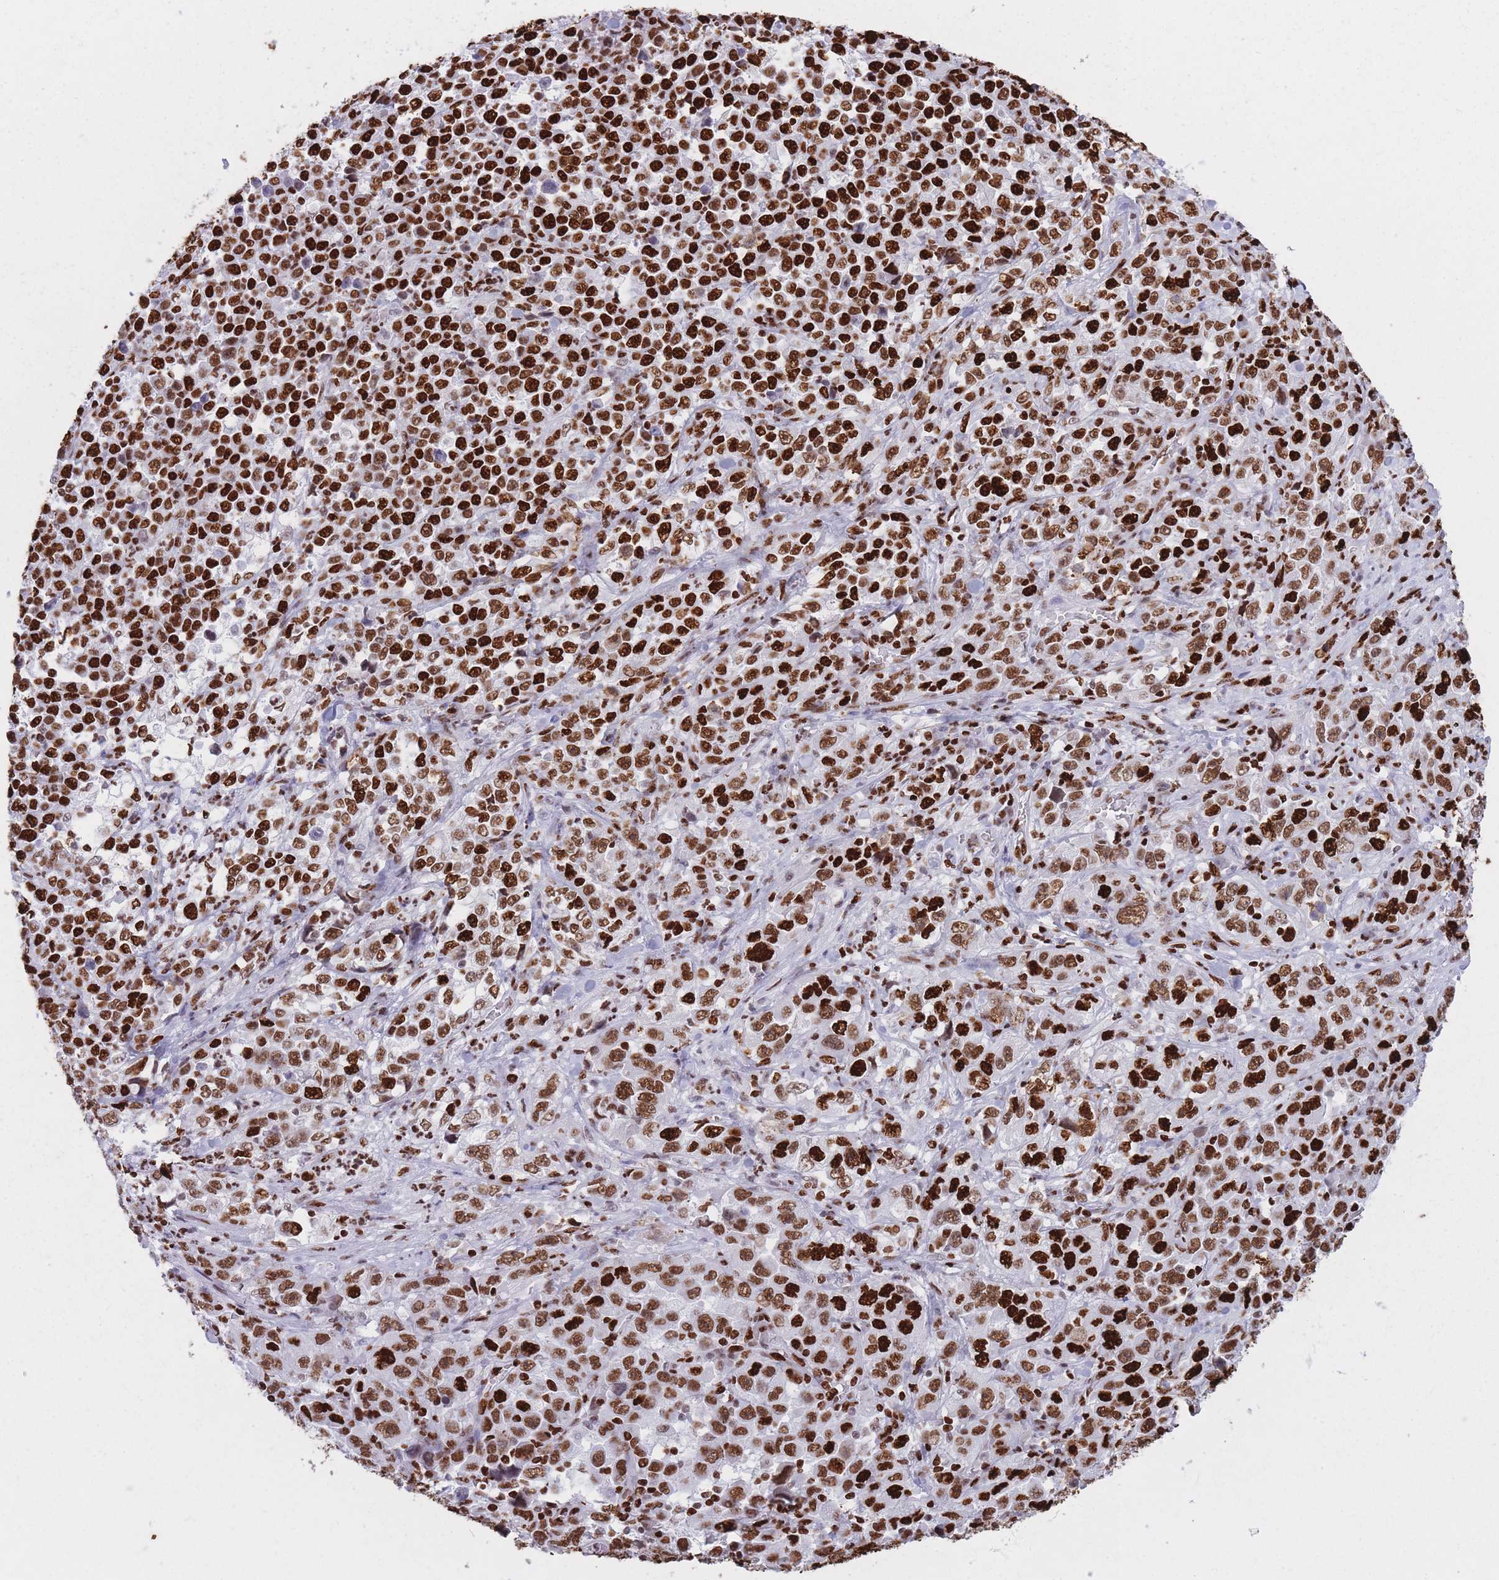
{"staining": {"intensity": "strong", "quantity": ">75%", "location": "nuclear"}, "tissue": "stomach cancer", "cell_type": "Tumor cells", "image_type": "cancer", "snomed": [{"axis": "morphology", "description": "Normal tissue, NOS"}, {"axis": "morphology", "description": "Adenocarcinoma, NOS"}, {"axis": "topography", "description": "Stomach, upper"}, {"axis": "topography", "description": "Stomach"}], "caption": "Human adenocarcinoma (stomach) stained for a protein (brown) reveals strong nuclear positive positivity in about >75% of tumor cells.", "gene": "HNRNPUL1", "patient": {"sex": "male", "age": 59}}